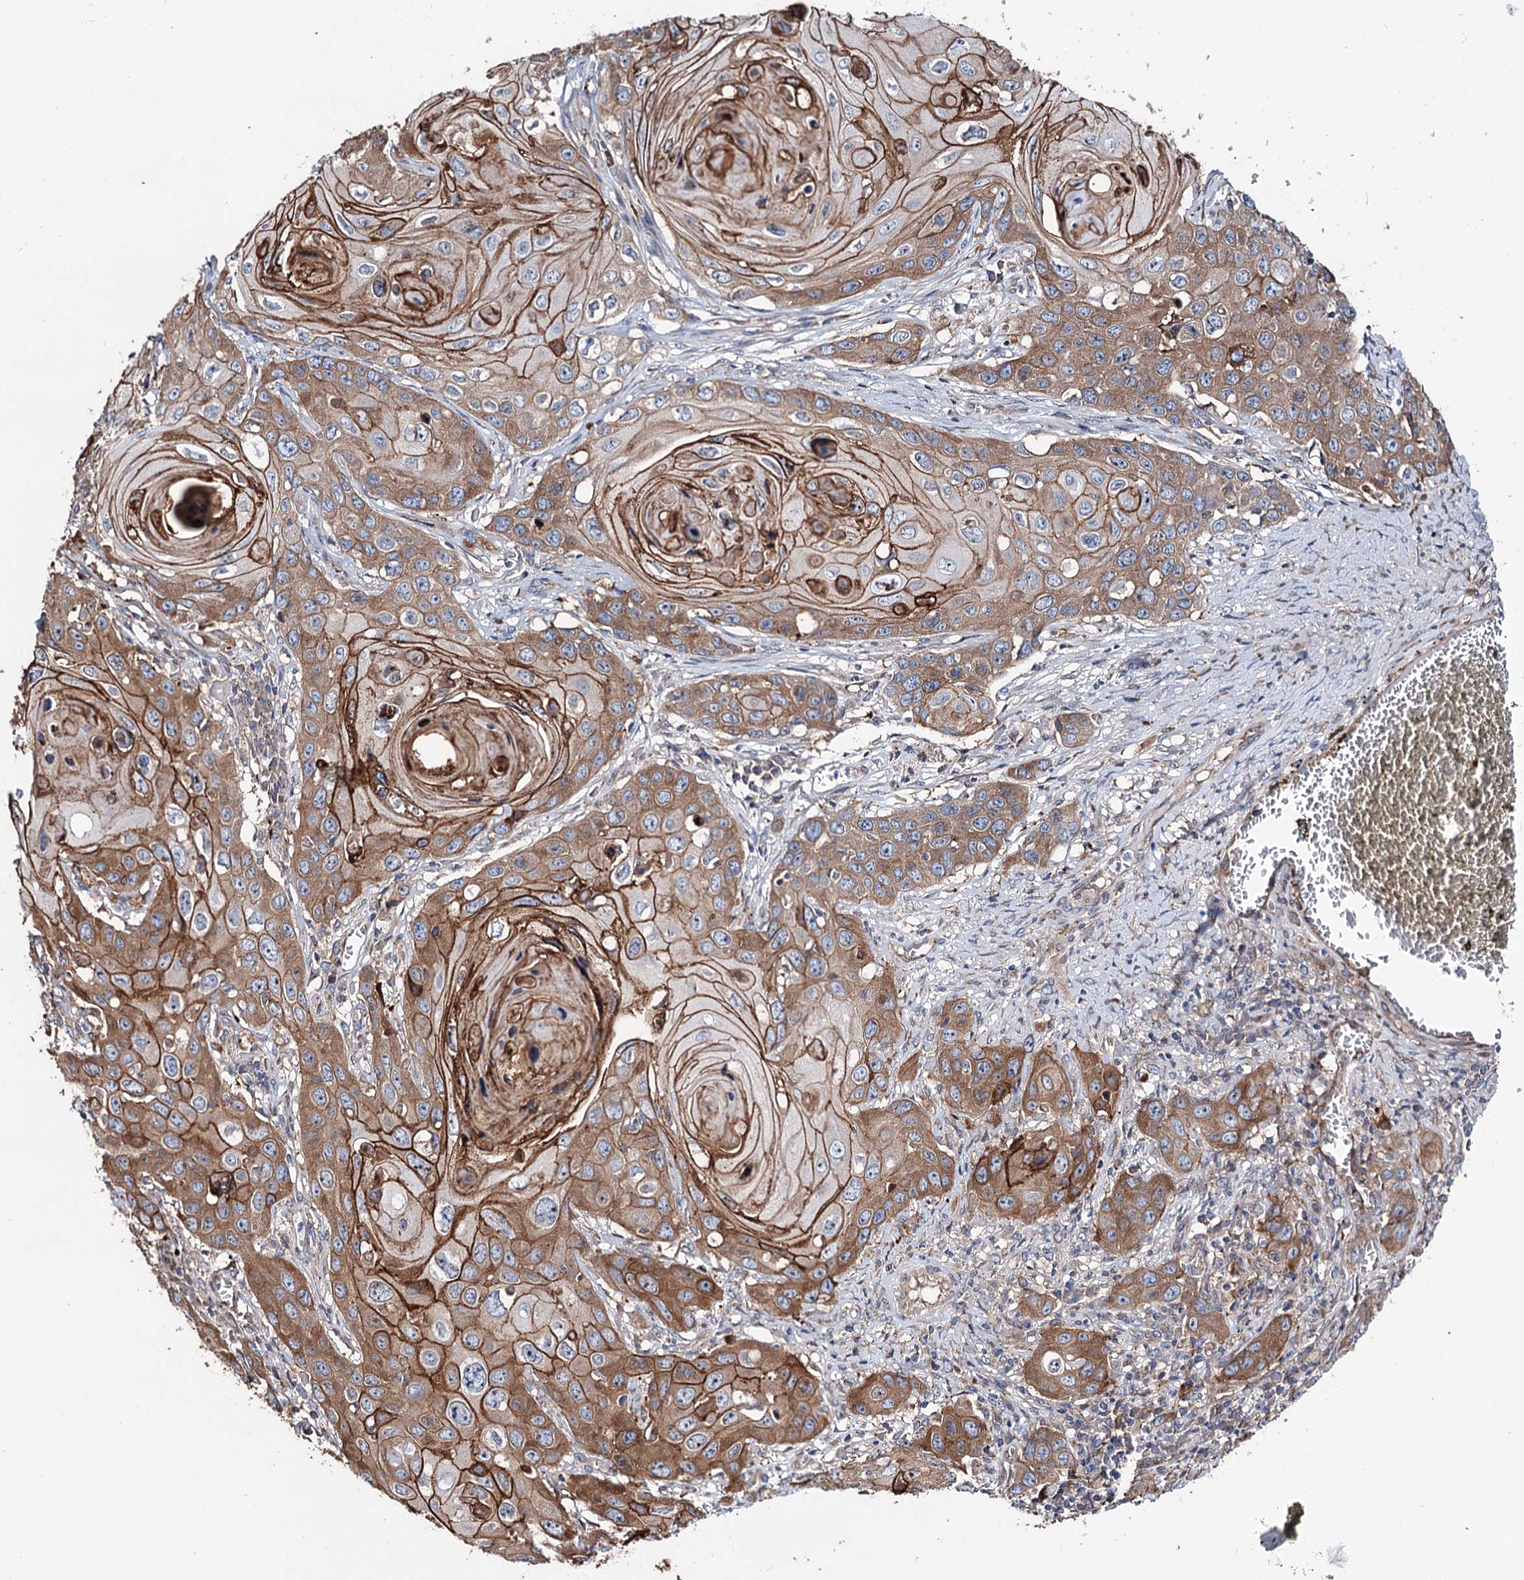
{"staining": {"intensity": "strong", "quantity": ">75%", "location": "cytoplasmic/membranous"}, "tissue": "skin cancer", "cell_type": "Tumor cells", "image_type": "cancer", "snomed": [{"axis": "morphology", "description": "Squamous cell carcinoma, NOS"}, {"axis": "topography", "description": "Skin"}], "caption": "This histopathology image exhibits immunohistochemistry staining of human skin cancer (squamous cell carcinoma), with high strong cytoplasmic/membranous staining in approximately >75% of tumor cells.", "gene": "PTDSS2", "patient": {"sex": "male", "age": 55}}